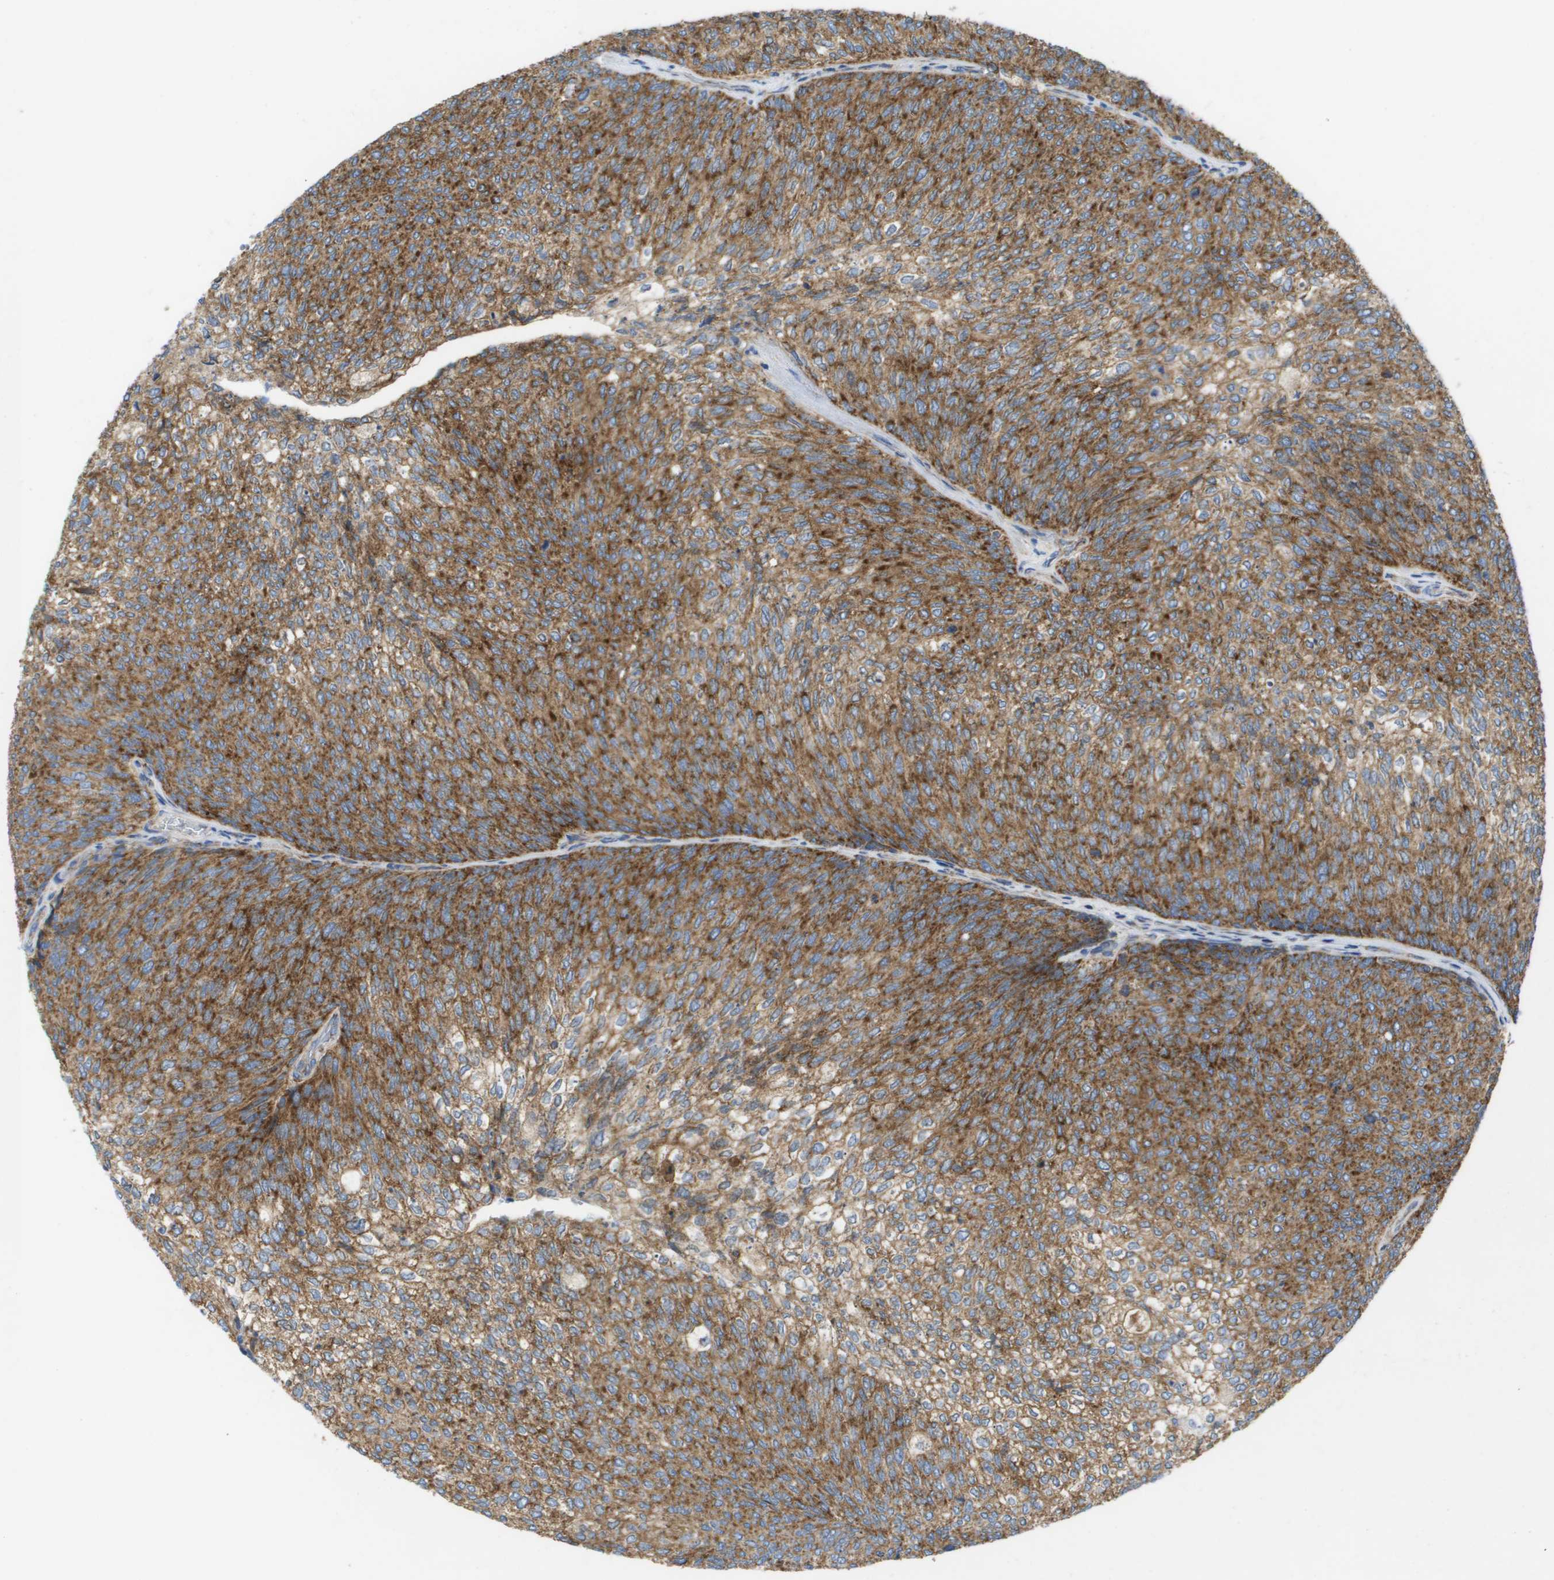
{"staining": {"intensity": "strong", "quantity": ">75%", "location": "cytoplasmic/membranous"}, "tissue": "urothelial cancer", "cell_type": "Tumor cells", "image_type": "cancer", "snomed": [{"axis": "morphology", "description": "Urothelial carcinoma, Low grade"}, {"axis": "topography", "description": "Urinary bladder"}], "caption": "Immunohistochemistry of urothelial cancer shows high levels of strong cytoplasmic/membranous staining in about >75% of tumor cells. The staining is performed using DAB brown chromogen to label protein expression. The nuclei are counter-stained blue using hematoxylin.", "gene": "FIS1", "patient": {"sex": "female", "age": 79}}